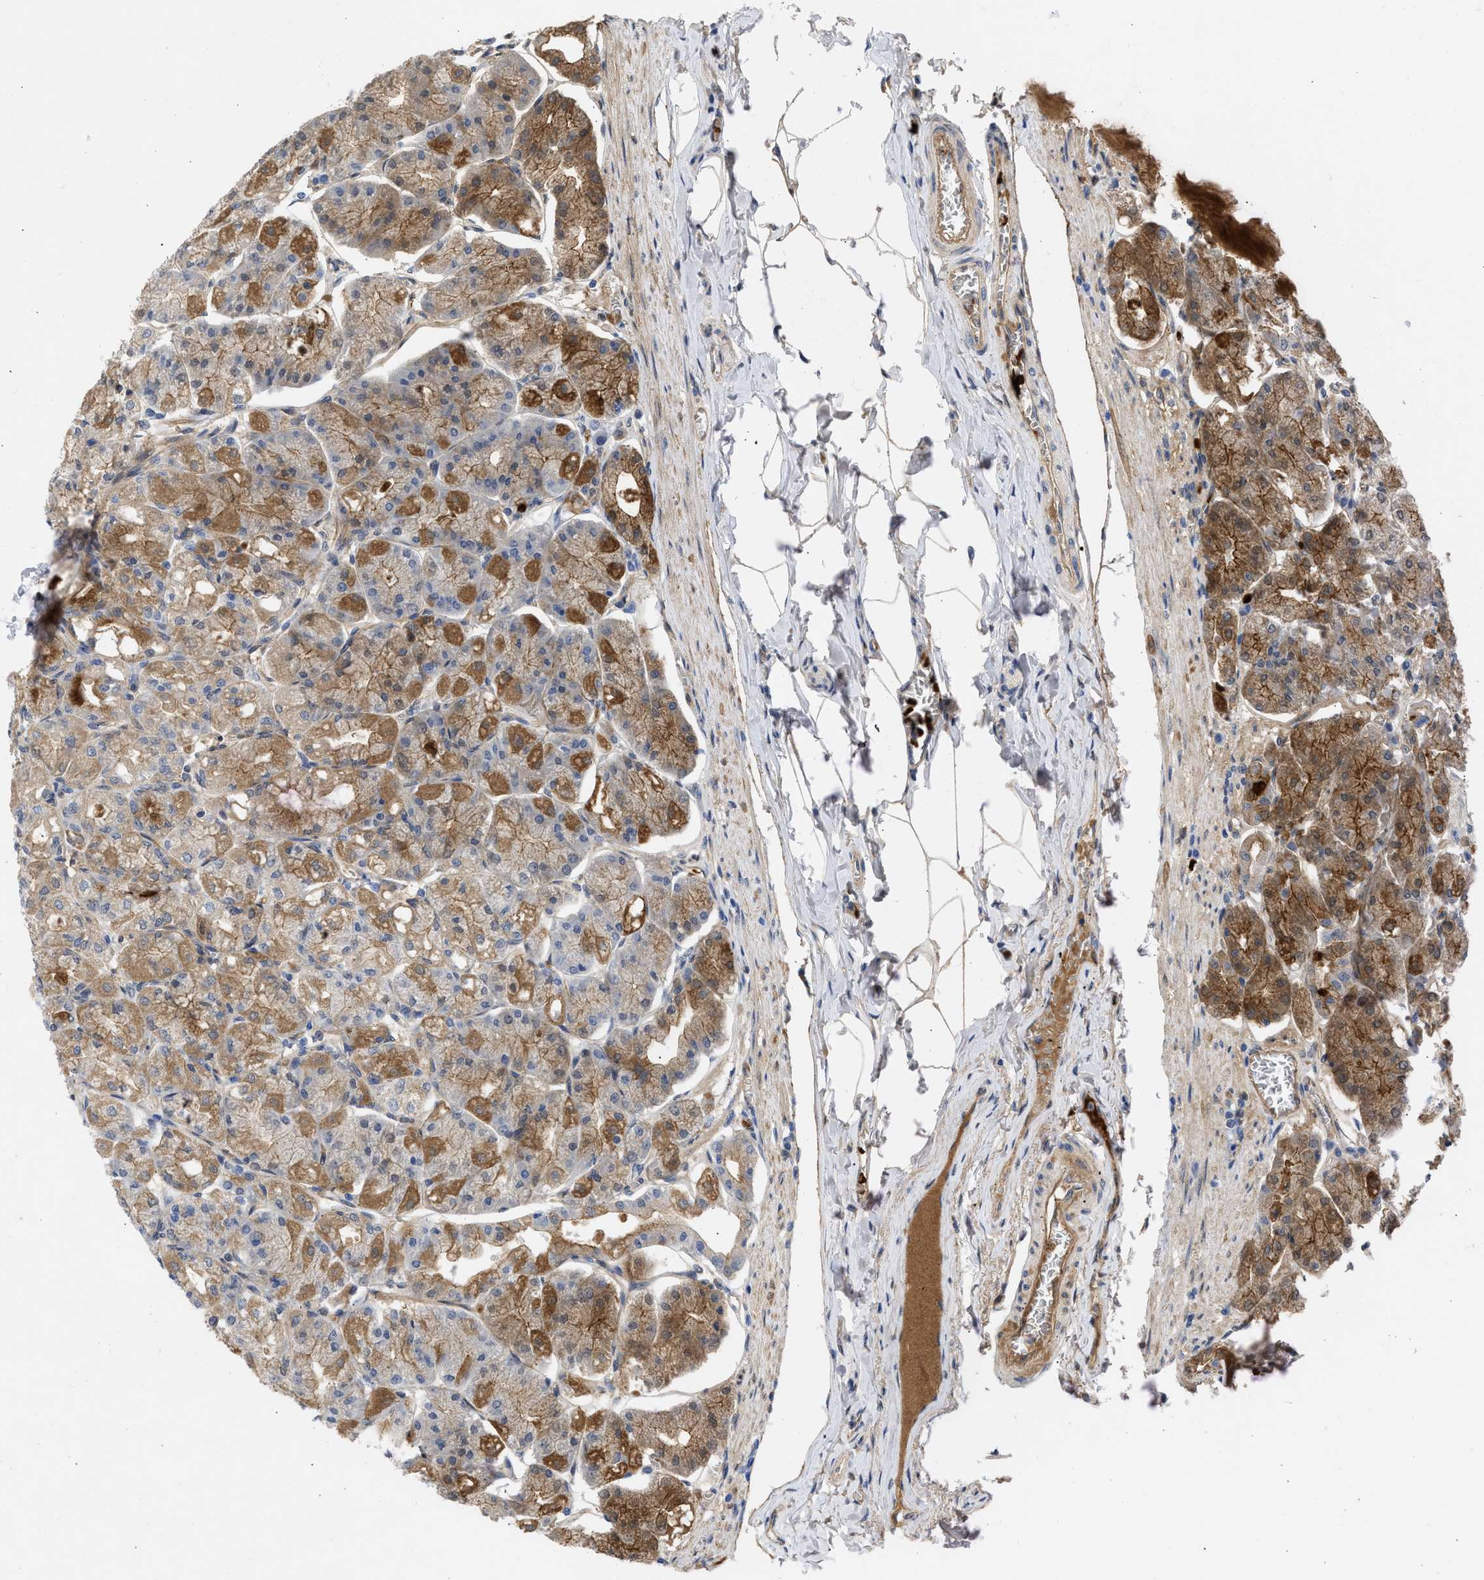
{"staining": {"intensity": "strong", "quantity": "25%-75%", "location": "cytoplasmic/membranous,nuclear"}, "tissue": "stomach", "cell_type": "Glandular cells", "image_type": "normal", "snomed": [{"axis": "morphology", "description": "Normal tissue, NOS"}, {"axis": "topography", "description": "Stomach, lower"}], "caption": "A brown stain labels strong cytoplasmic/membranous,nuclear expression of a protein in glandular cells of benign stomach.", "gene": "THRA", "patient": {"sex": "male", "age": 71}}